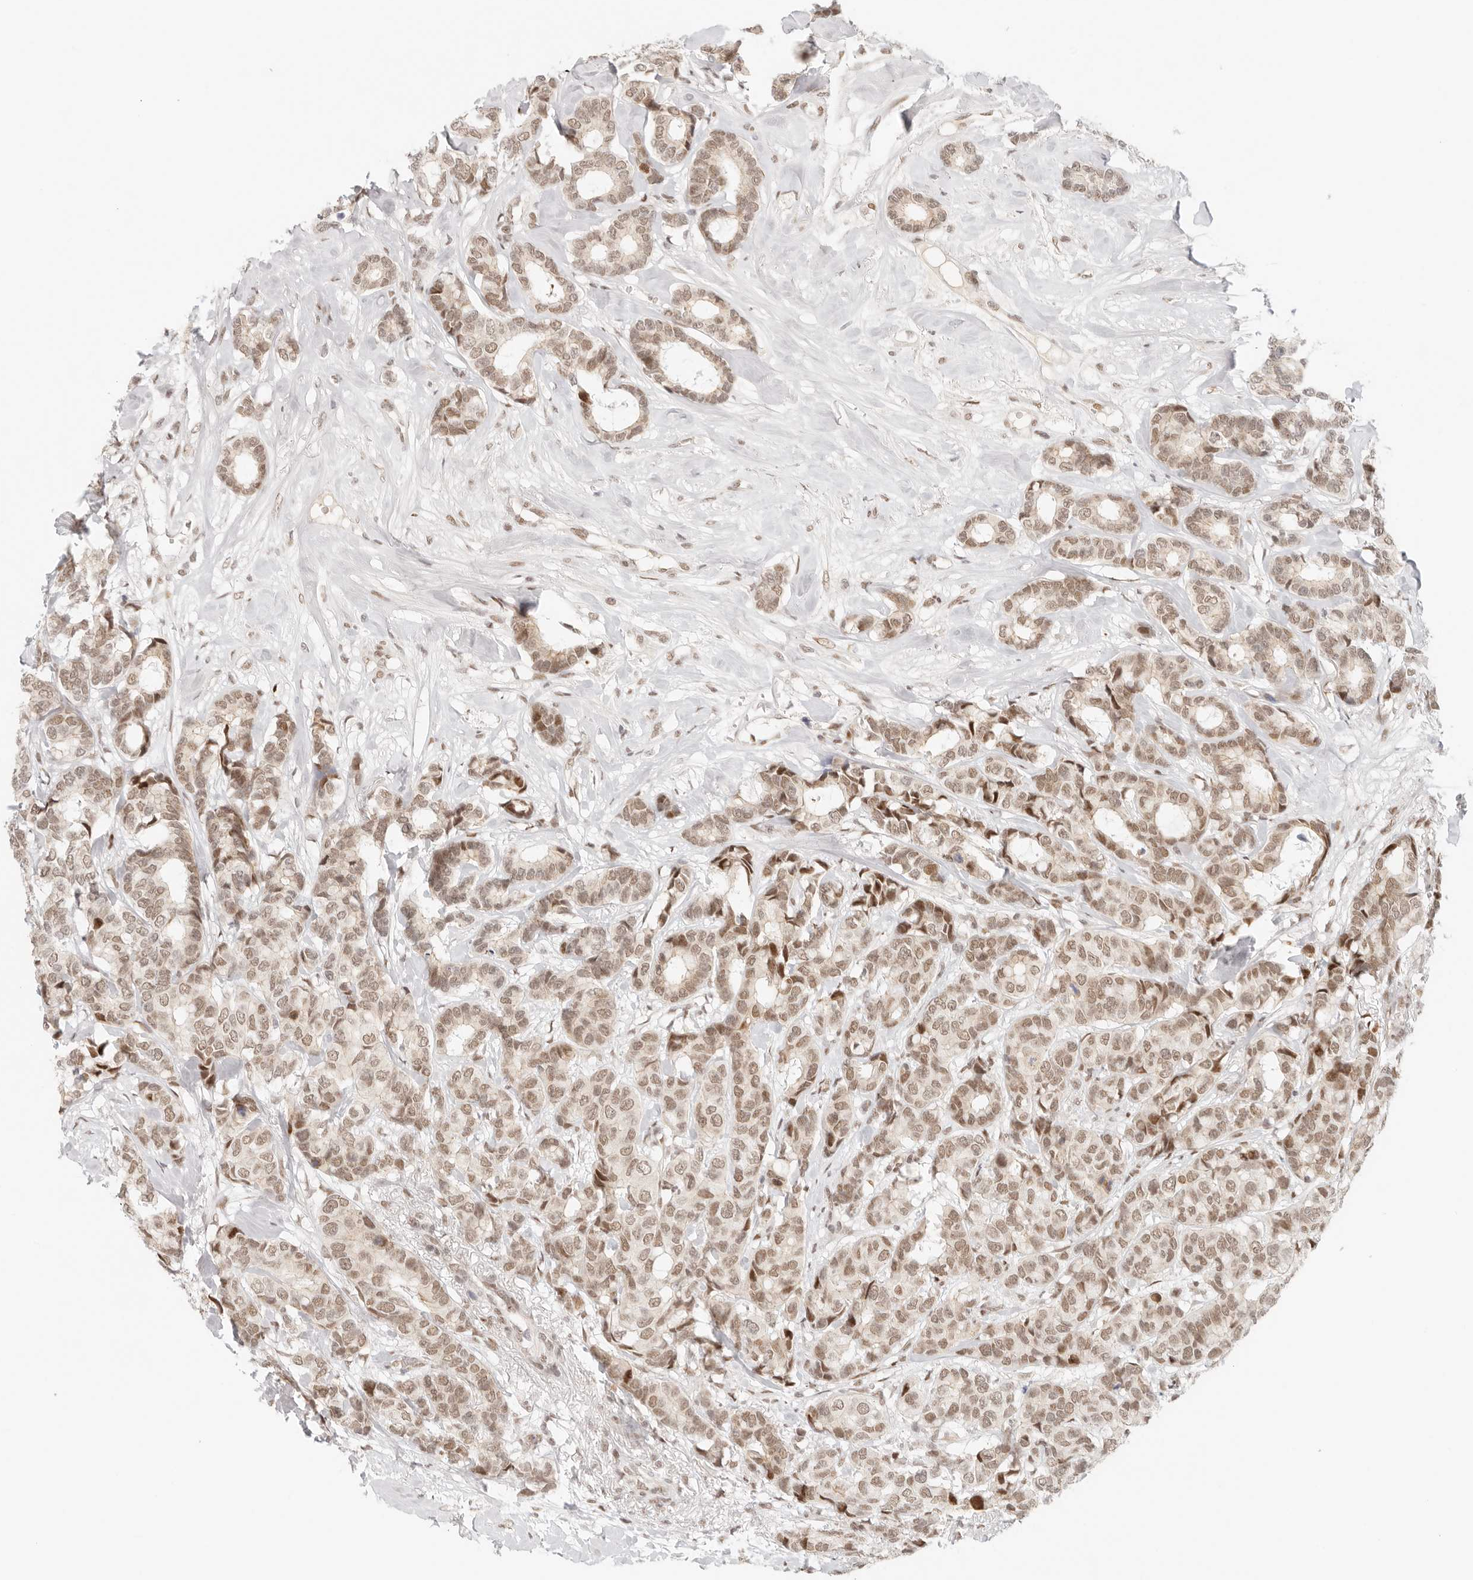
{"staining": {"intensity": "moderate", "quantity": ">75%", "location": "nuclear"}, "tissue": "breast cancer", "cell_type": "Tumor cells", "image_type": "cancer", "snomed": [{"axis": "morphology", "description": "Duct carcinoma"}, {"axis": "topography", "description": "Breast"}], "caption": "Protein expression analysis of human infiltrating ductal carcinoma (breast) reveals moderate nuclear expression in approximately >75% of tumor cells.", "gene": "HOXC5", "patient": {"sex": "female", "age": 87}}